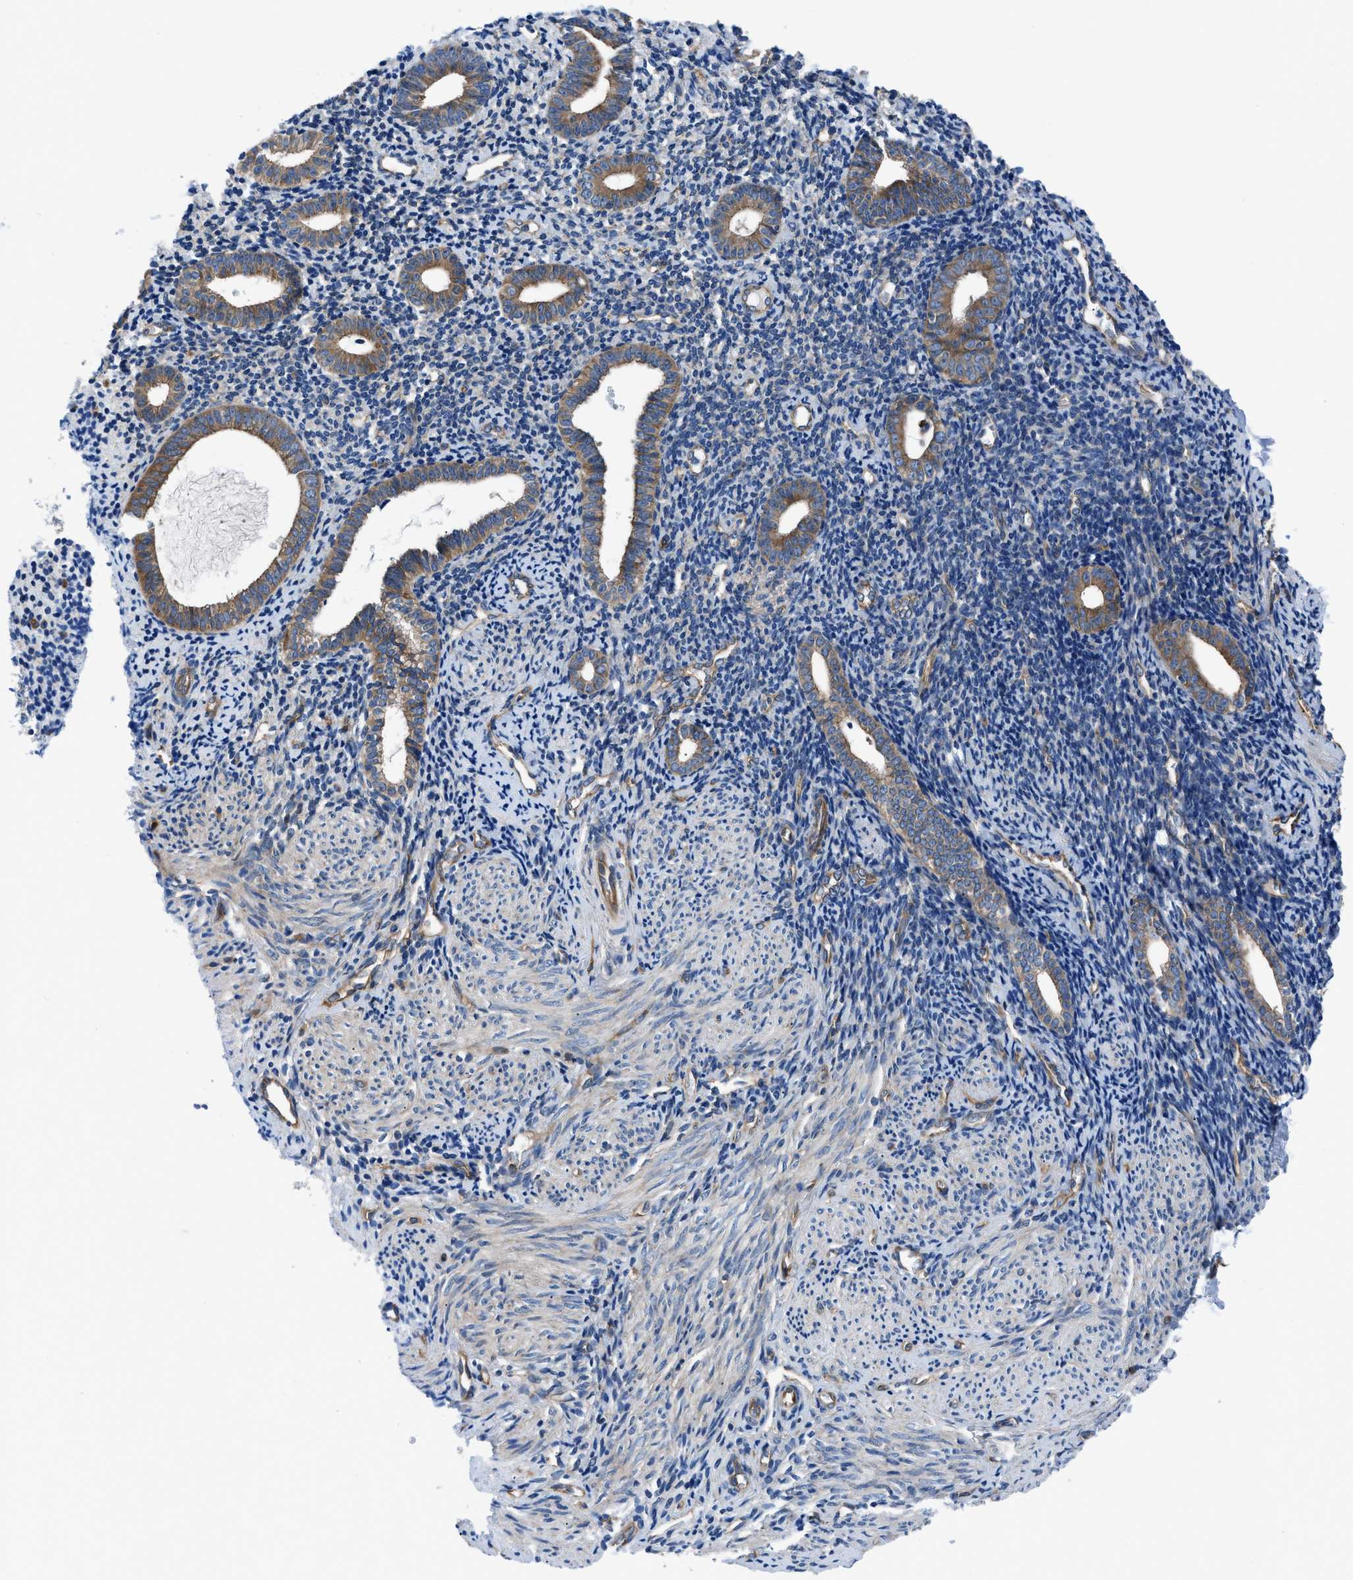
{"staining": {"intensity": "negative", "quantity": "none", "location": "none"}, "tissue": "endometrium", "cell_type": "Cells in endometrial stroma", "image_type": "normal", "snomed": [{"axis": "morphology", "description": "Normal tissue, NOS"}, {"axis": "topography", "description": "Endometrium"}], "caption": "Immunohistochemistry (IHC) histopathology image of benign endometrium: human endometrium stained with DAB (3,3'-diaminobenzidine) reveals no significant protein staining in cells in endometrial stroma. The staining is performed using DAB brown chromogen with nuclei counter-stained in using hematoxylin.", "gene": "TRIP4", "patient": {"sex": "female", "age": 50}}